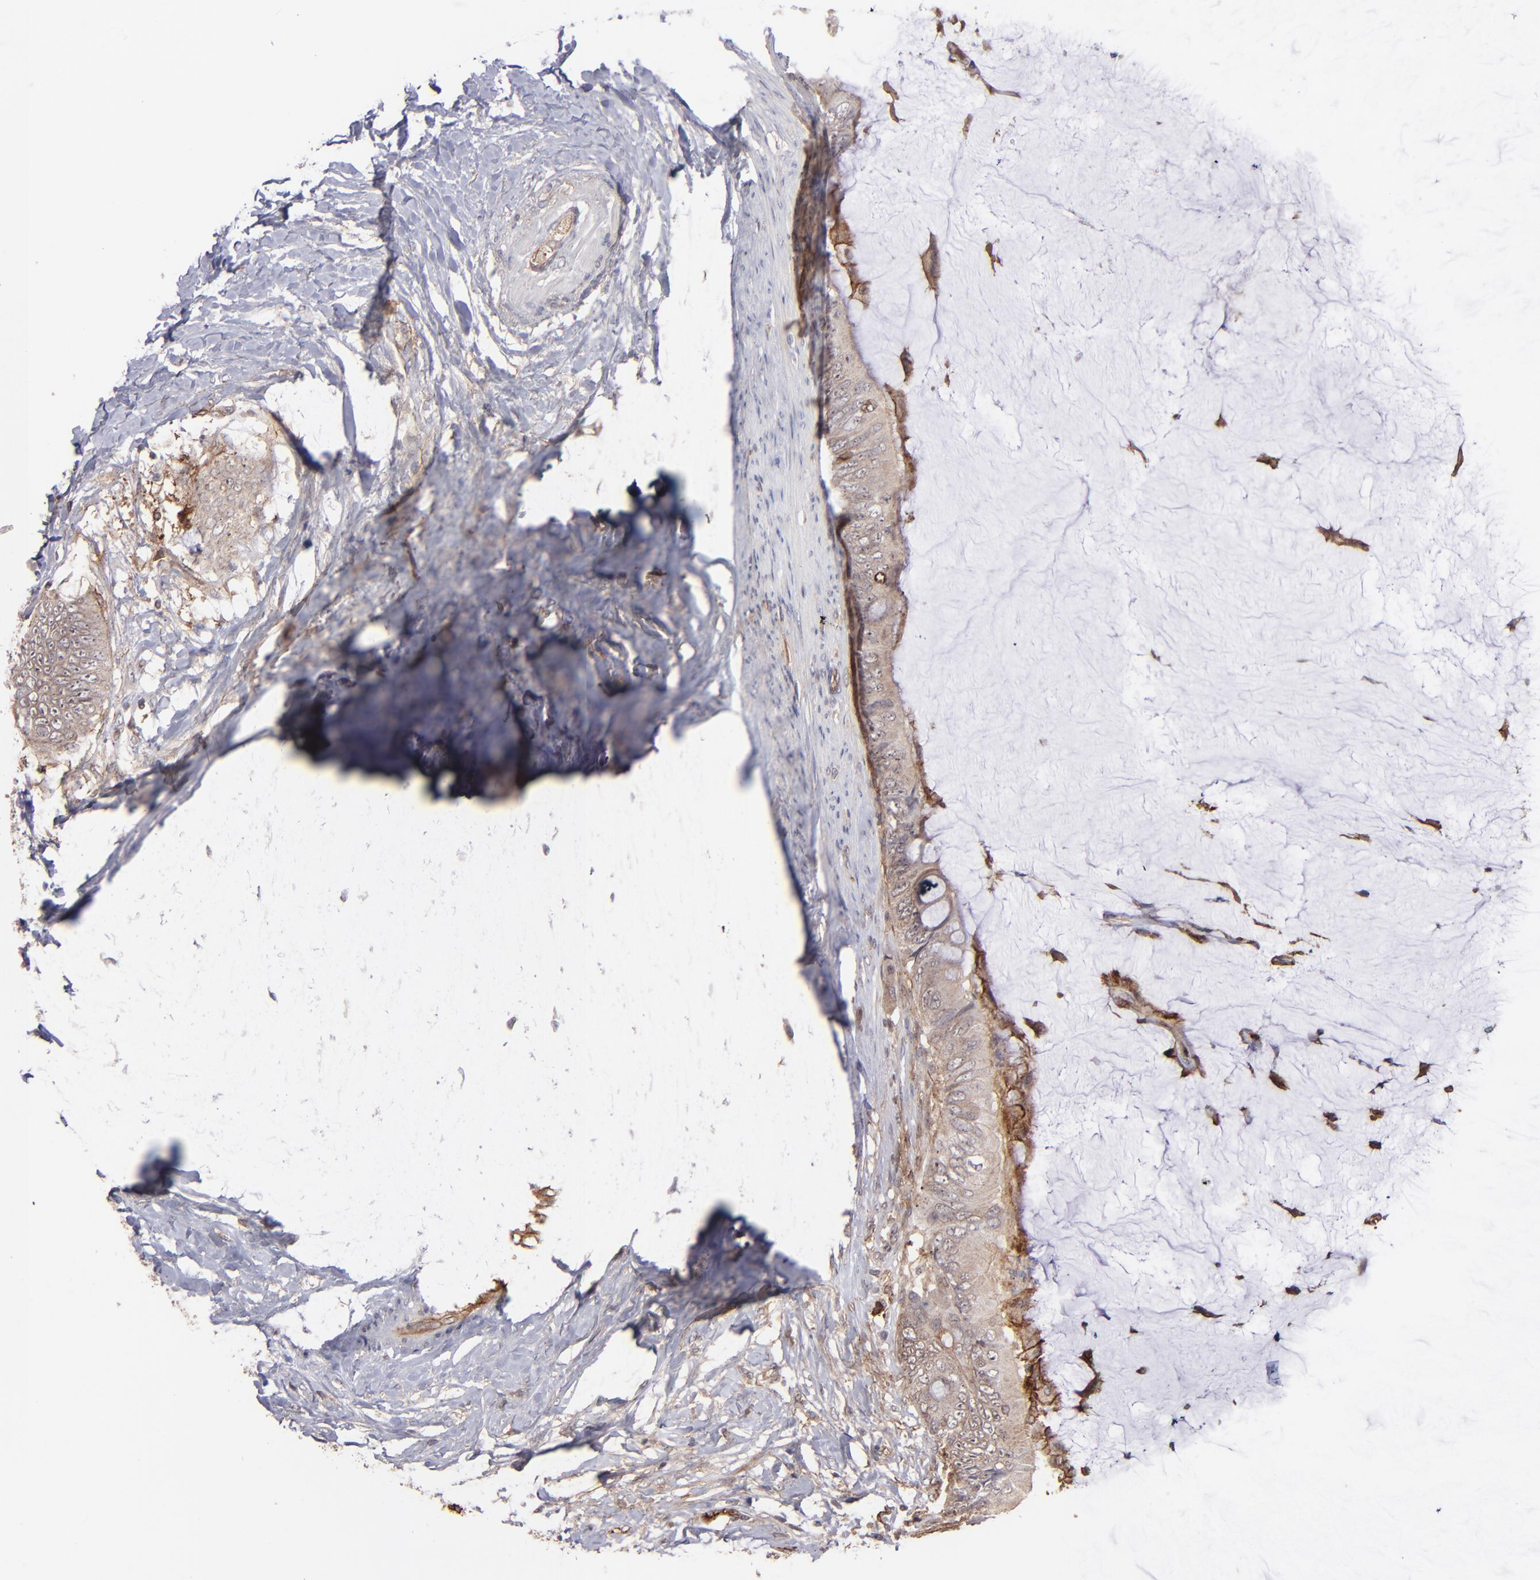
{"staining": {"intensity": "weak", "quantity": "25%-75%", "location": "cytoplasmic/membranous"}, "tissue": "colorectal cancer", "cell_type": "Tumor cells", "image_type": "cancer", "snomed": [{"axis": "morphology", "description": "Normal tissue, NOS"}, {"axis": "morphology", "description": "Adenocarcinoma, NOS"}, {"axis": "topography", "description": "Rectum"}, {"axis": "topography", "description": "Peripheral nerve tissue"}], "caption": "Colorectal cancer stained for a protein (brown) reveals weak cytoplasmic/membranous positive staining in approximately 25%-75% of tumor cells.", "gene": "ICAM1", "patient": {"sex": "female", "age": 77}}